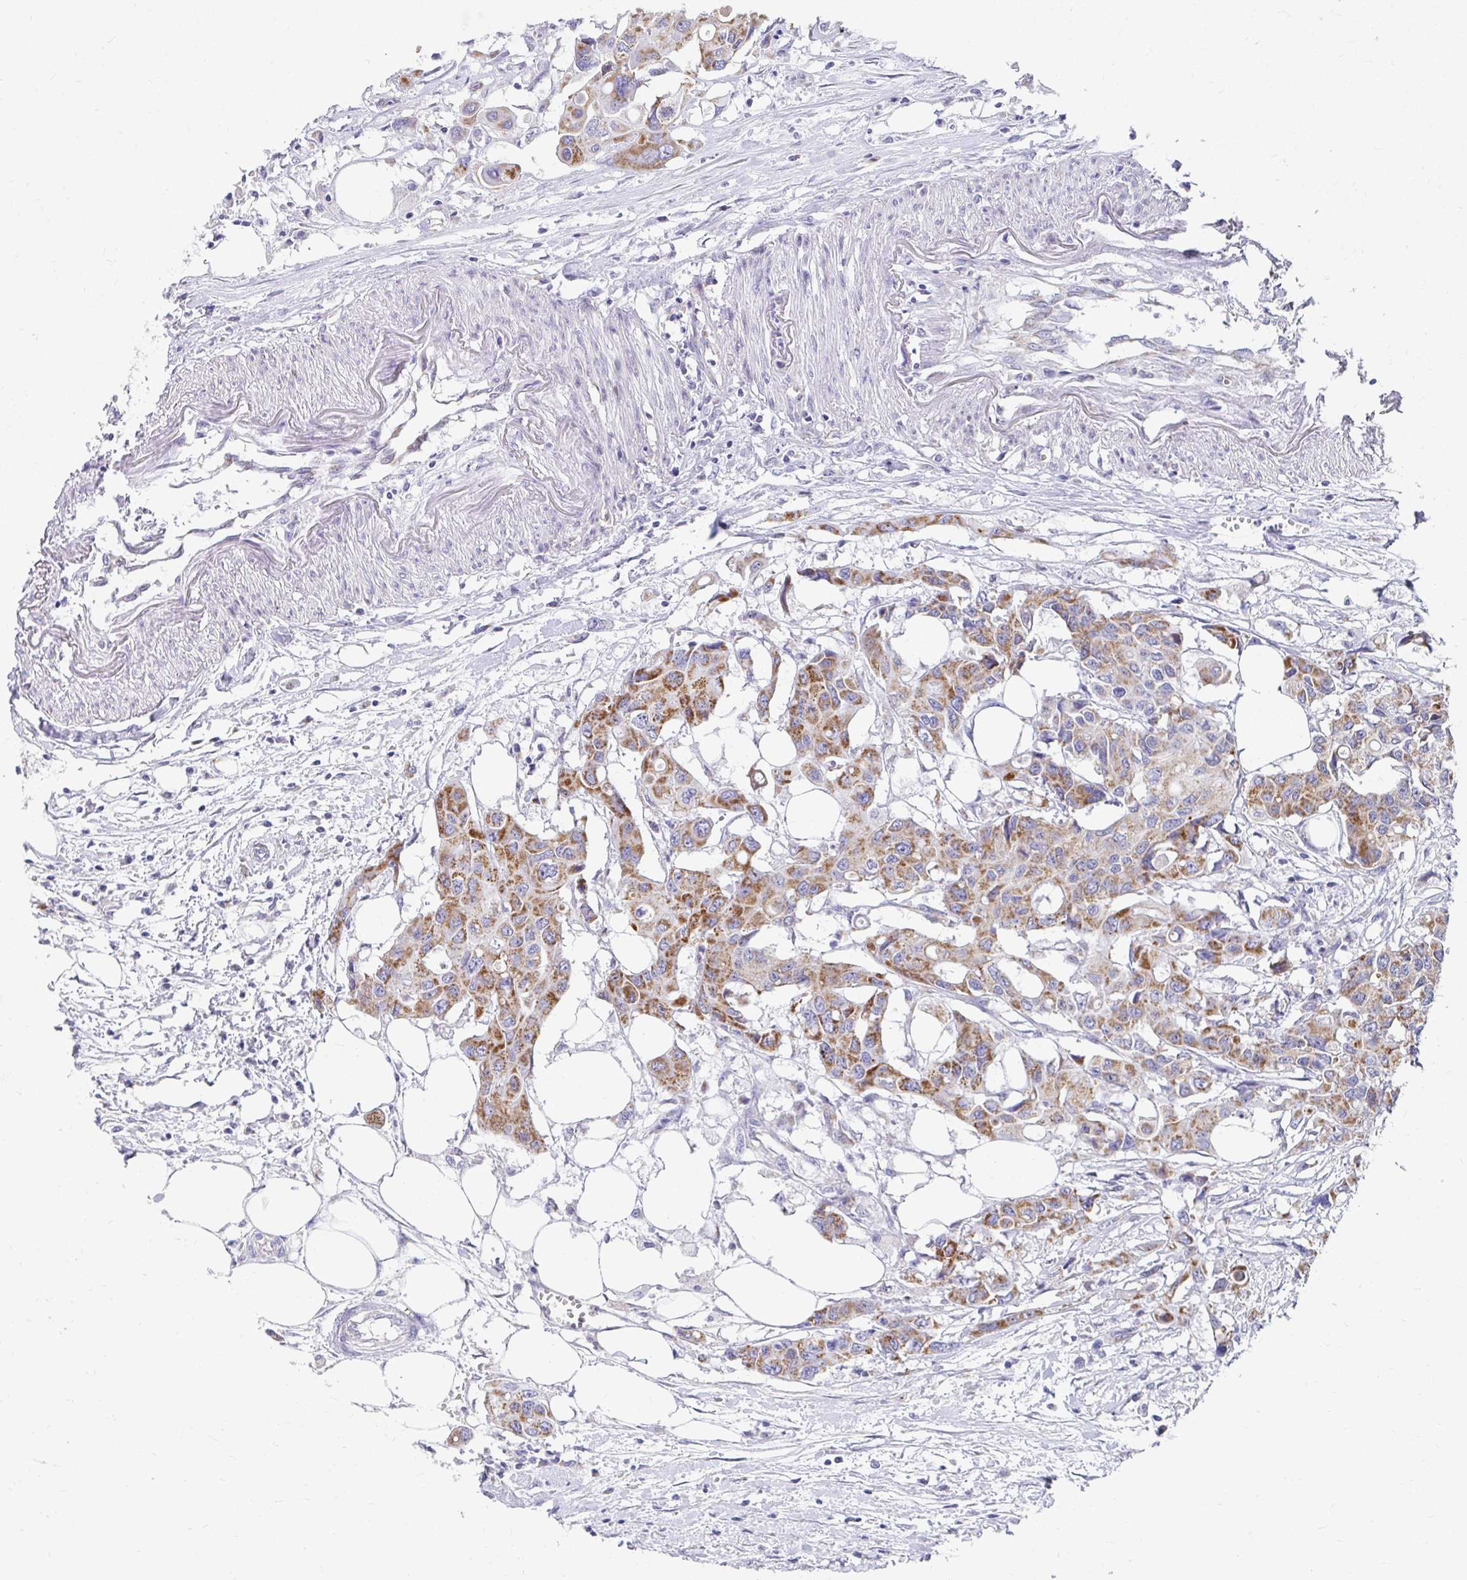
{"staining": {"intensity": "moderate", "quantity": ">75%", "location": "cytoplasmic/membranous"}, "tissue": "colorectal cancer", "cell_type": "Tumor cells", "image_type": "cancer", "snomed": [{"axis": "morphology", "description": "Adenocarcinoma, NOS"}, {"axis": "topography", "description": "Colon"}], "caption": "This histopathology image displays immunohistochemistry staining of adenocarcinoma (colorectal), with medium moderate cytoplasmic/membranous positivity in approximately >75% of tumor cells.", "gene": "EXOC5", "patient": {"sex": "male", "age": 77}}